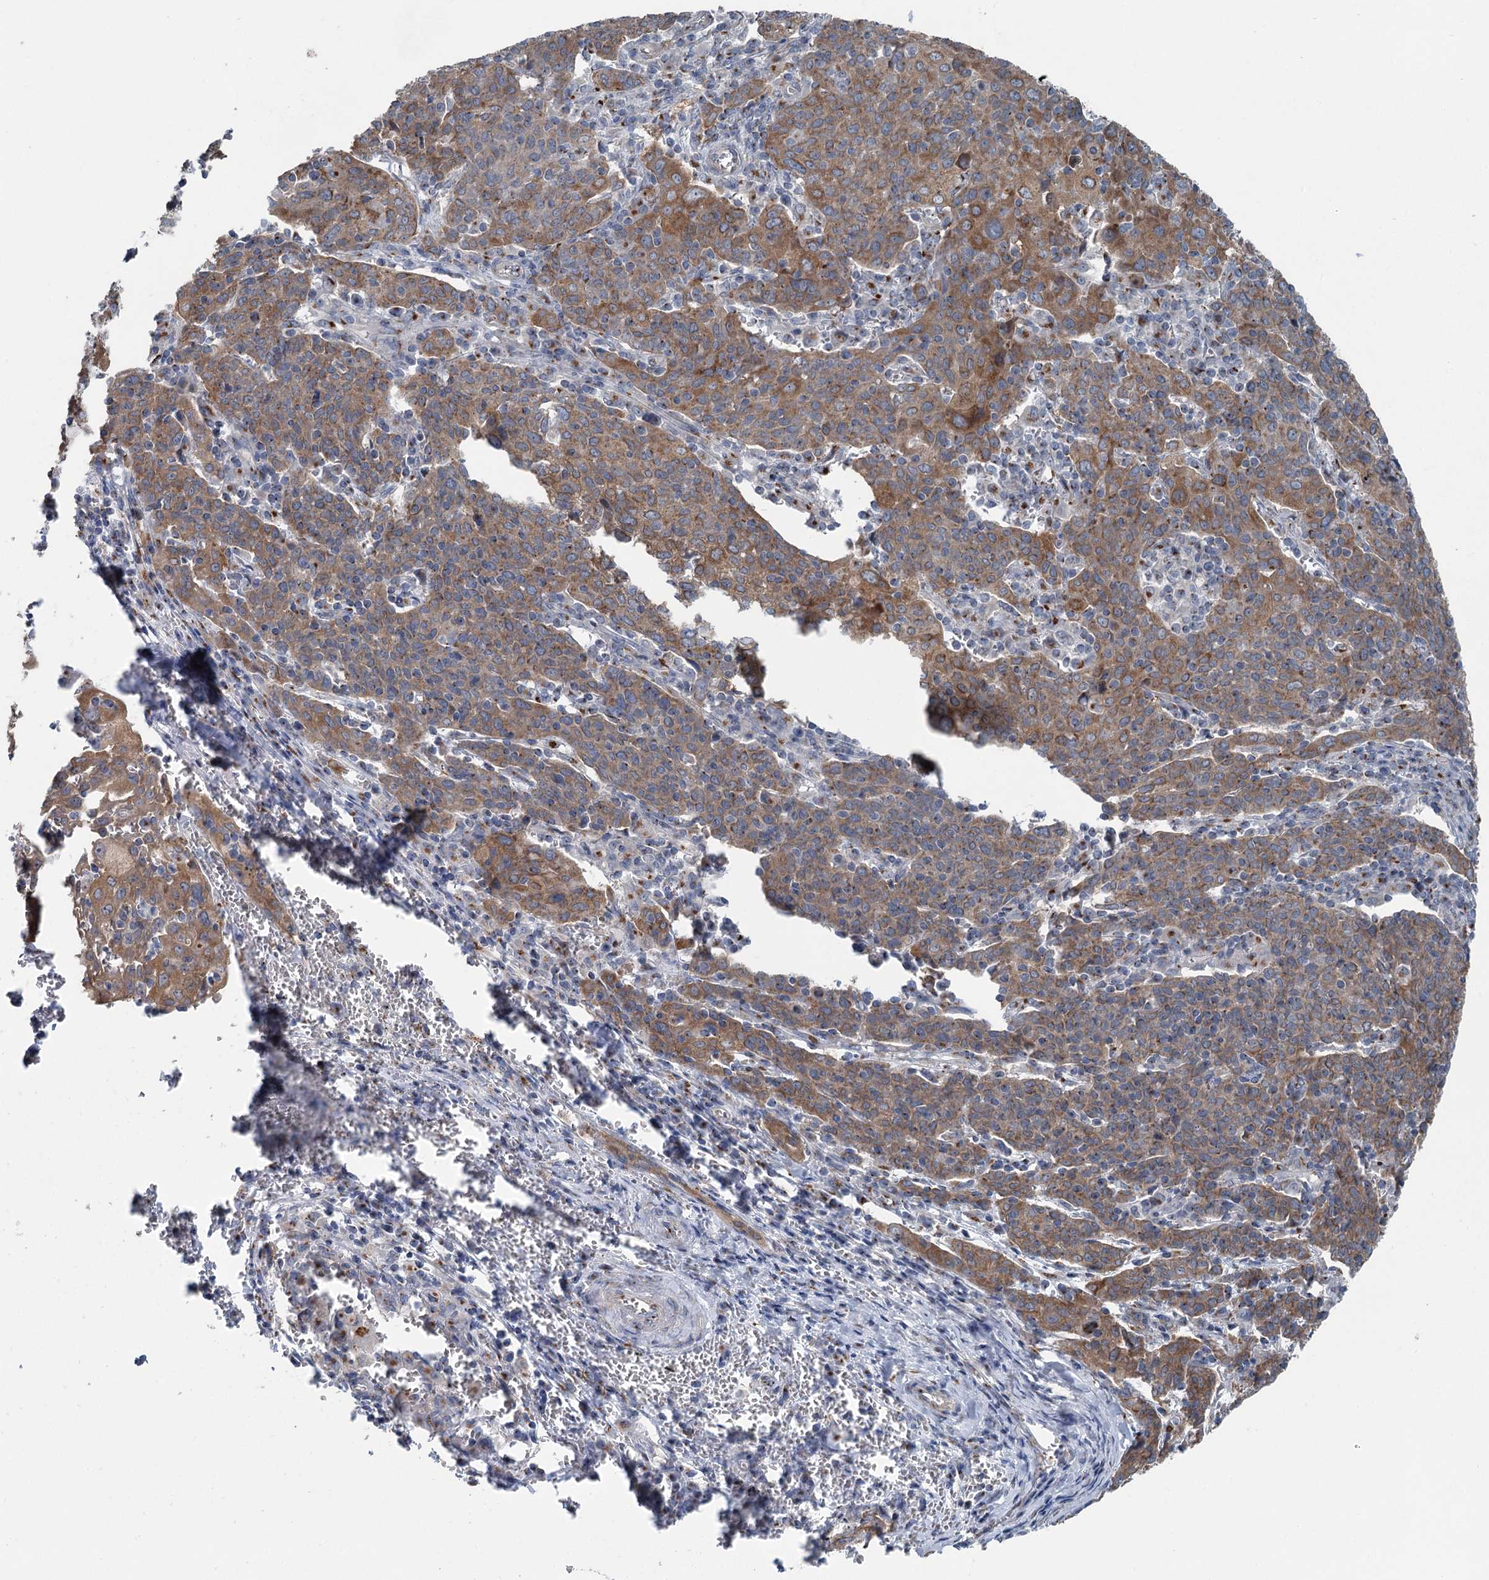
{"staining": {"intensity": "moderate", "quantity": ">75%", "location": "cytoplasmic/membranous"}, "tissue": "cervical cancer", "cell_type": "Tumor cells", "image_type": "cancer", "snomed": [{"axis": "morphology", "description": "Squamous cell carcinoma, NOS"}, {"axis": "topography", "description": "Cervix"}], "caption": "There is medium levels of moderate cytoplasmic/membranous staining in tumor cells of cervical cancer, as demonstrated by immunohistochemical staining (brown color).", "gene": "ITIH5", "patient": {"sex": "female", "age": 67}}